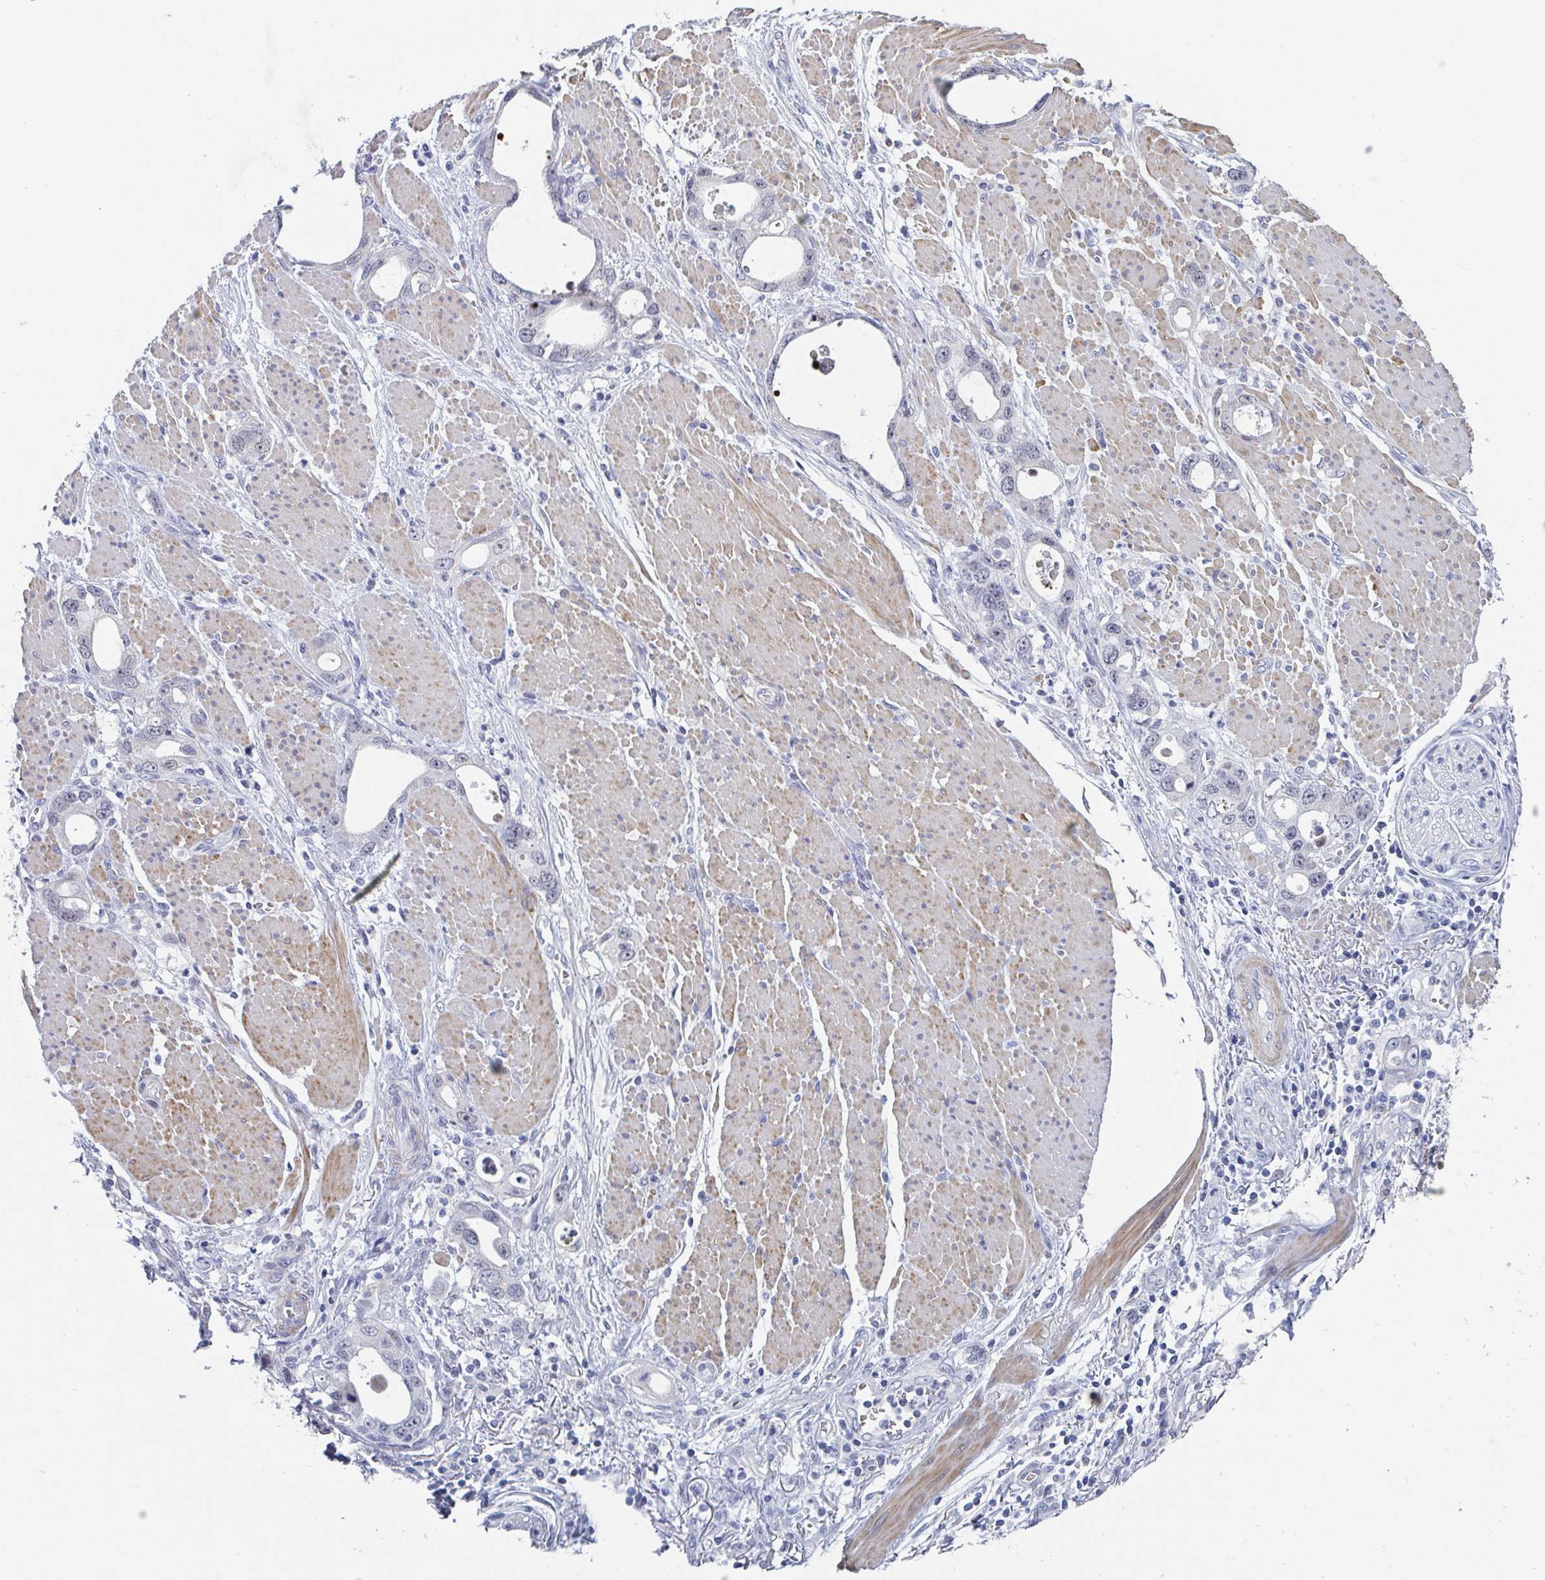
{"staining": {"intensity": "weak", "quantity": "25%-75%", "location": "cytoplasmic/membranous,nuclear"}, "tissue": "stomach cancer", "cell_type": "Tumor cells", "image_type": "cancer", "snomed": [{"axis": "morphology", "description": "Adenocarcinoma, NOS"}, {"axis": "topography", "description": "Stomach, upper"}], "caption": "Adenocarcinoma (stomach) stained with a protein marker exhibits weak staining in tumor cells.", "gene": "CENPT", "patient": {"sex": "male", "age": 74}}